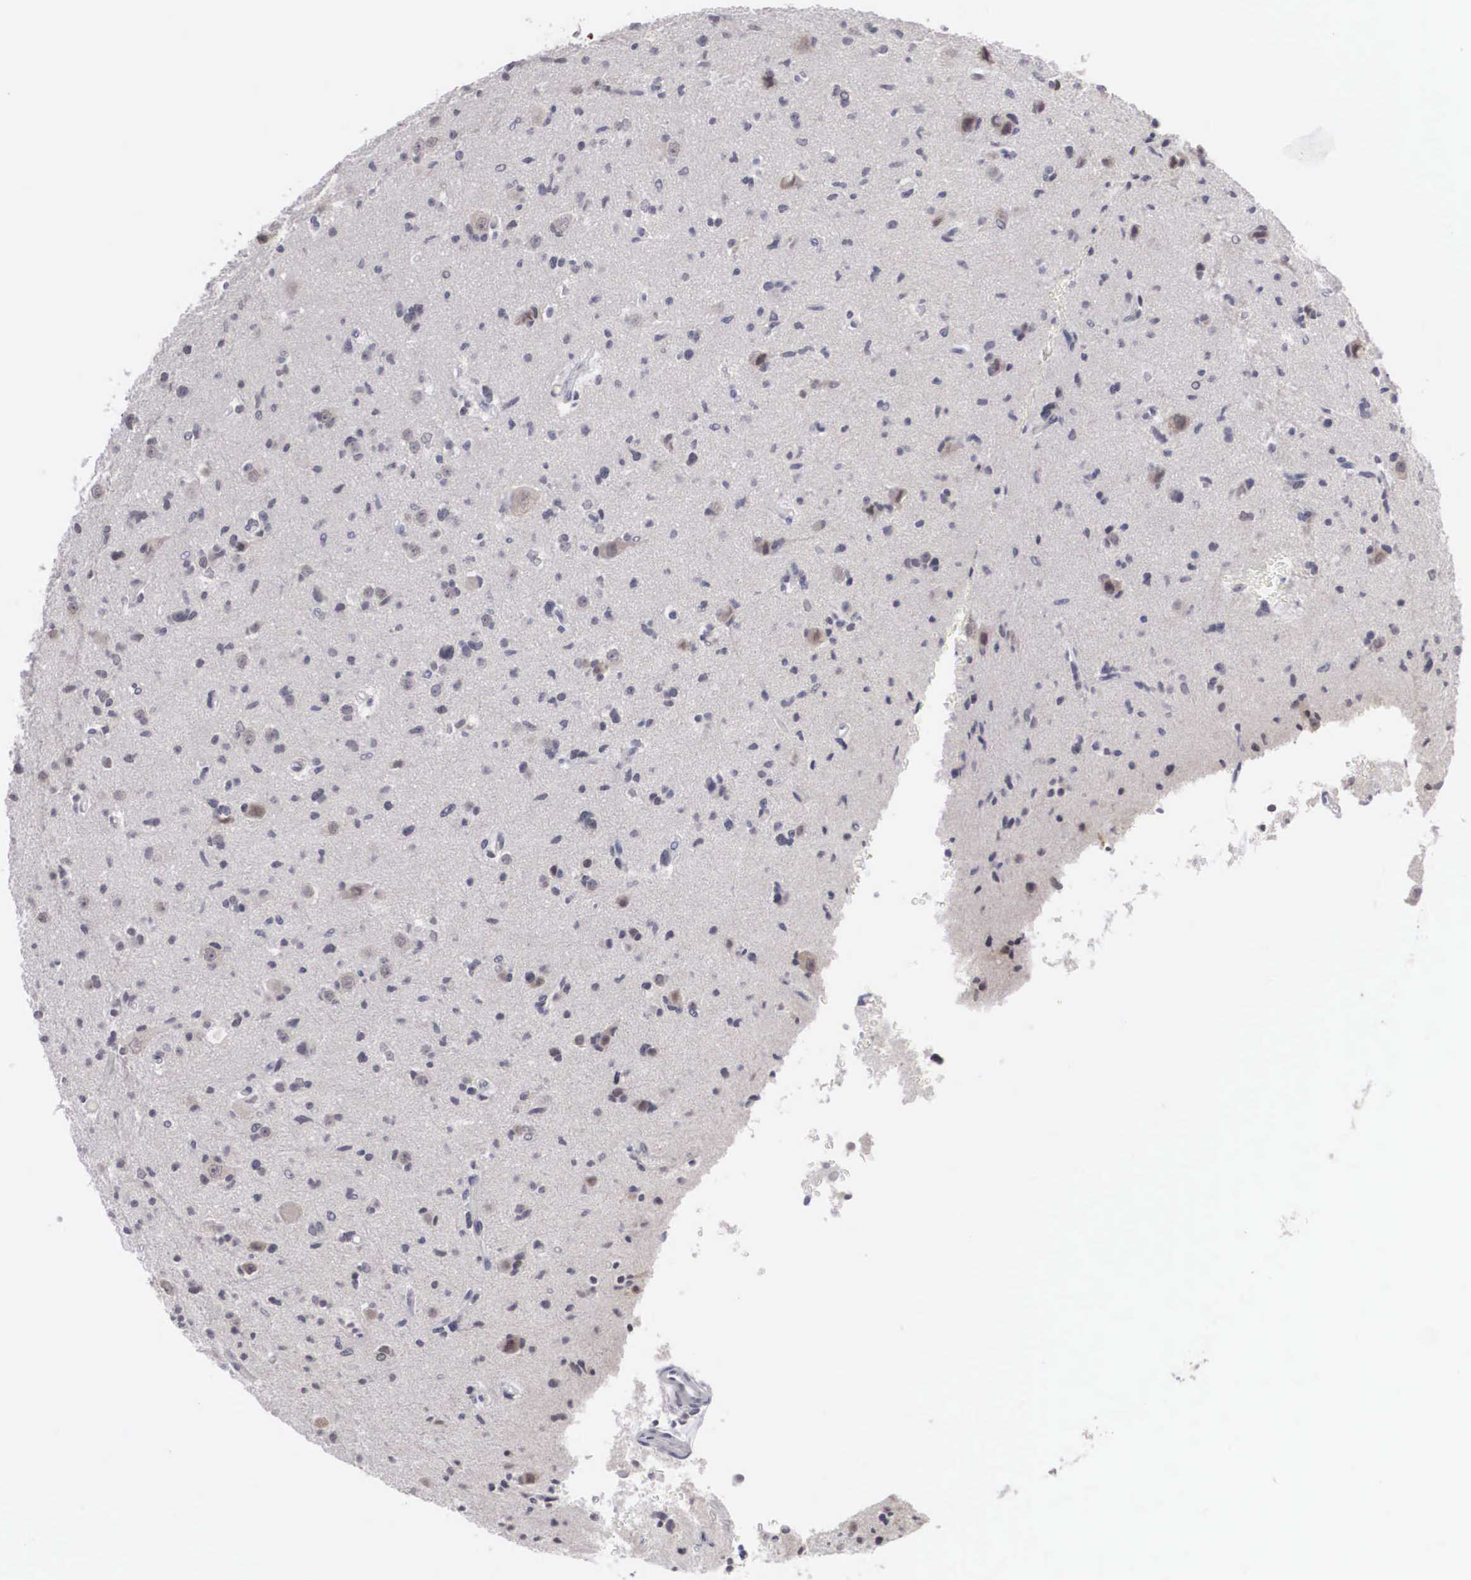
{"staining": {"intensity": "negative", "quantity": "none", "location": "none"}, "tissue": "glioma", "cell_type": "Tumor cells", "image_type": "cancer", "snomed": [{"axis": "morphology", "description": "Glioma, malignant, Low grade"}, {"axis": "topography", "description": "Brain"}], "caption": "A photomicrograph of human malignant glioma (low-grade) is negative for staining in tumor cells. (Brightfield microscopy of DAB immunohistochemistry at high magnification).", "gene": "WDR89", "patient": {"sex": "female", "age": 46}}